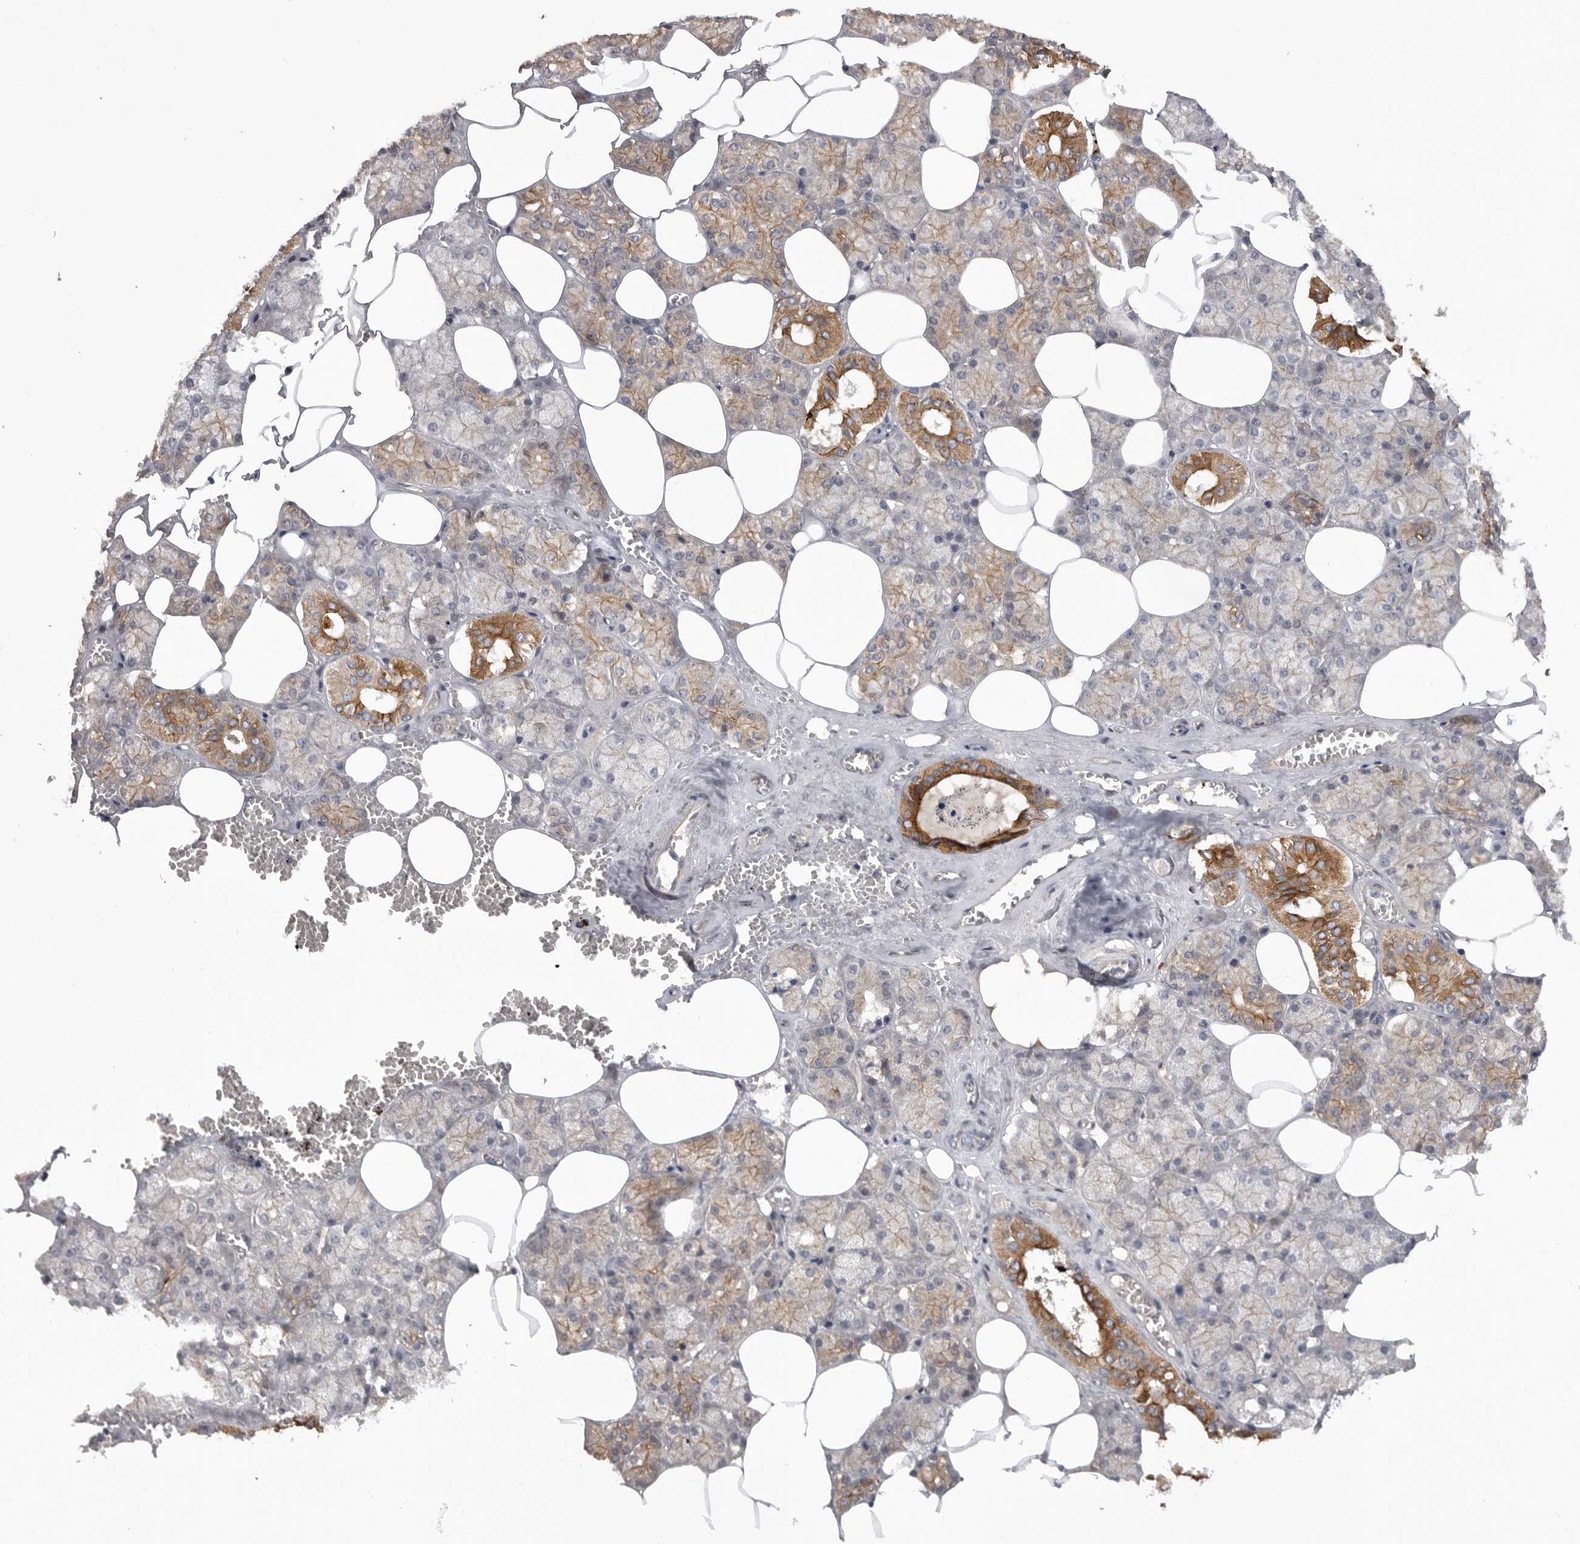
{"staining": {"intensity": "strong", "quantity": "<25%", "location": "cytoplasmic/membranous"}, "tissue": "salivary gland", "cell_type": "Glandular cells", "image_type": "normal", "snomed": [{"axis": "morphology", "description": "Normal tissue, NOS"}, {"axis": "topography", "description": "Salivary gland"}], "caption": "Strong cytoplasmic/membranous staining is identified in about <25% of glandular cells in normal salivary gland. The staining is performed using DAB (3,3'-diaminobenzidine) brown chromogen to label protein expression. The nuclei are counter-stained blue using hematoxylin.", "gene": "DHDDS", "patient": {"sex": "male", "age": 62}}